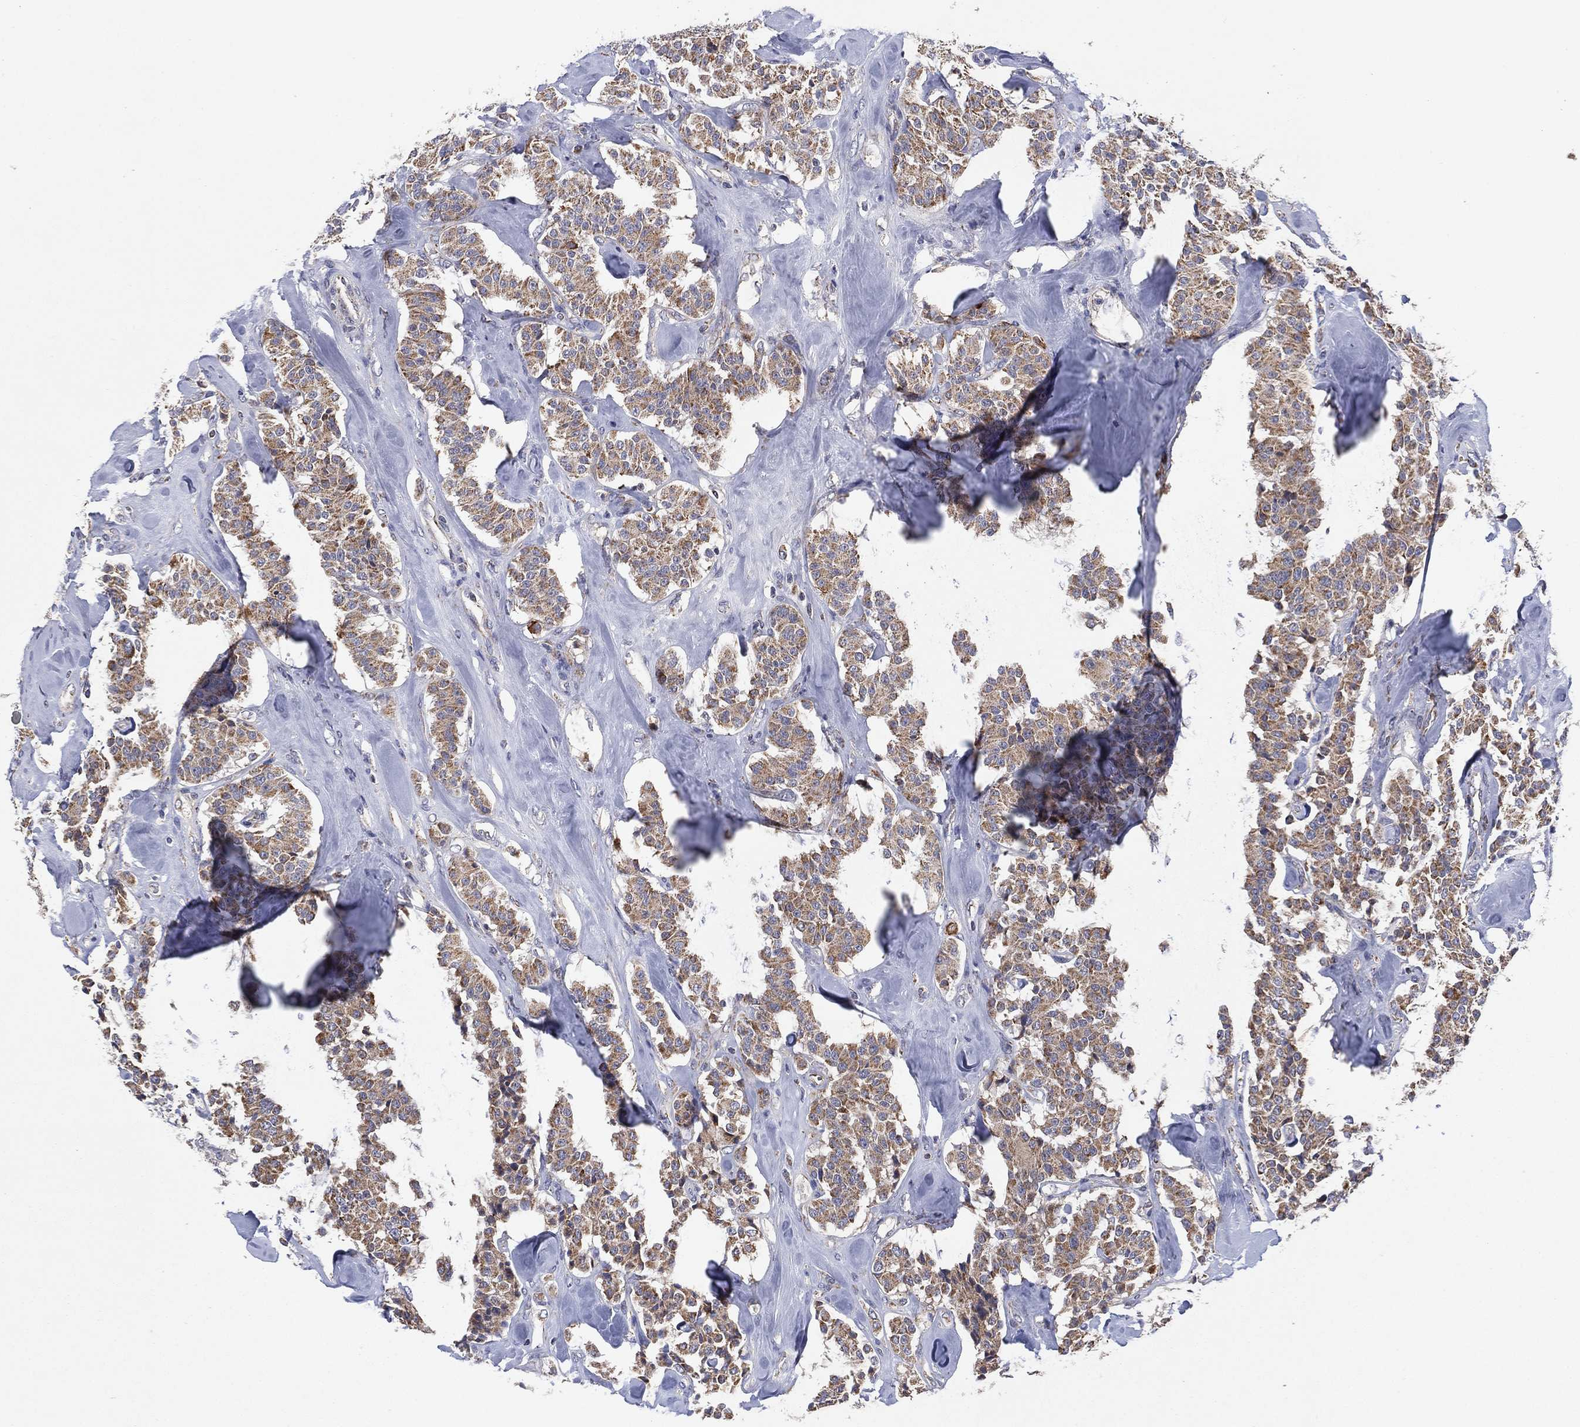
{"staining": {"intensity": "moderate", "quantity": ">75%", "location": "cytoplasmic/membranous"}, "tissue": "carcinoid", "cell_type": "Tumor cells", "image_type": "cancer", "snomed": [{"axis": "morphology", "description": "Carcinoid, malignant, NOS"}, {"axis": "topography", "description": "Pancreas"}], "caption": "This micrograph displays immunohistochemistry staining of carcinoid (malignant), with medium moderate cytoplasmic/membranous staining in approximately >75% of tumor cells.", "gene": "PPP2R5A", "patient": {"sex": "male", "age": 41}}